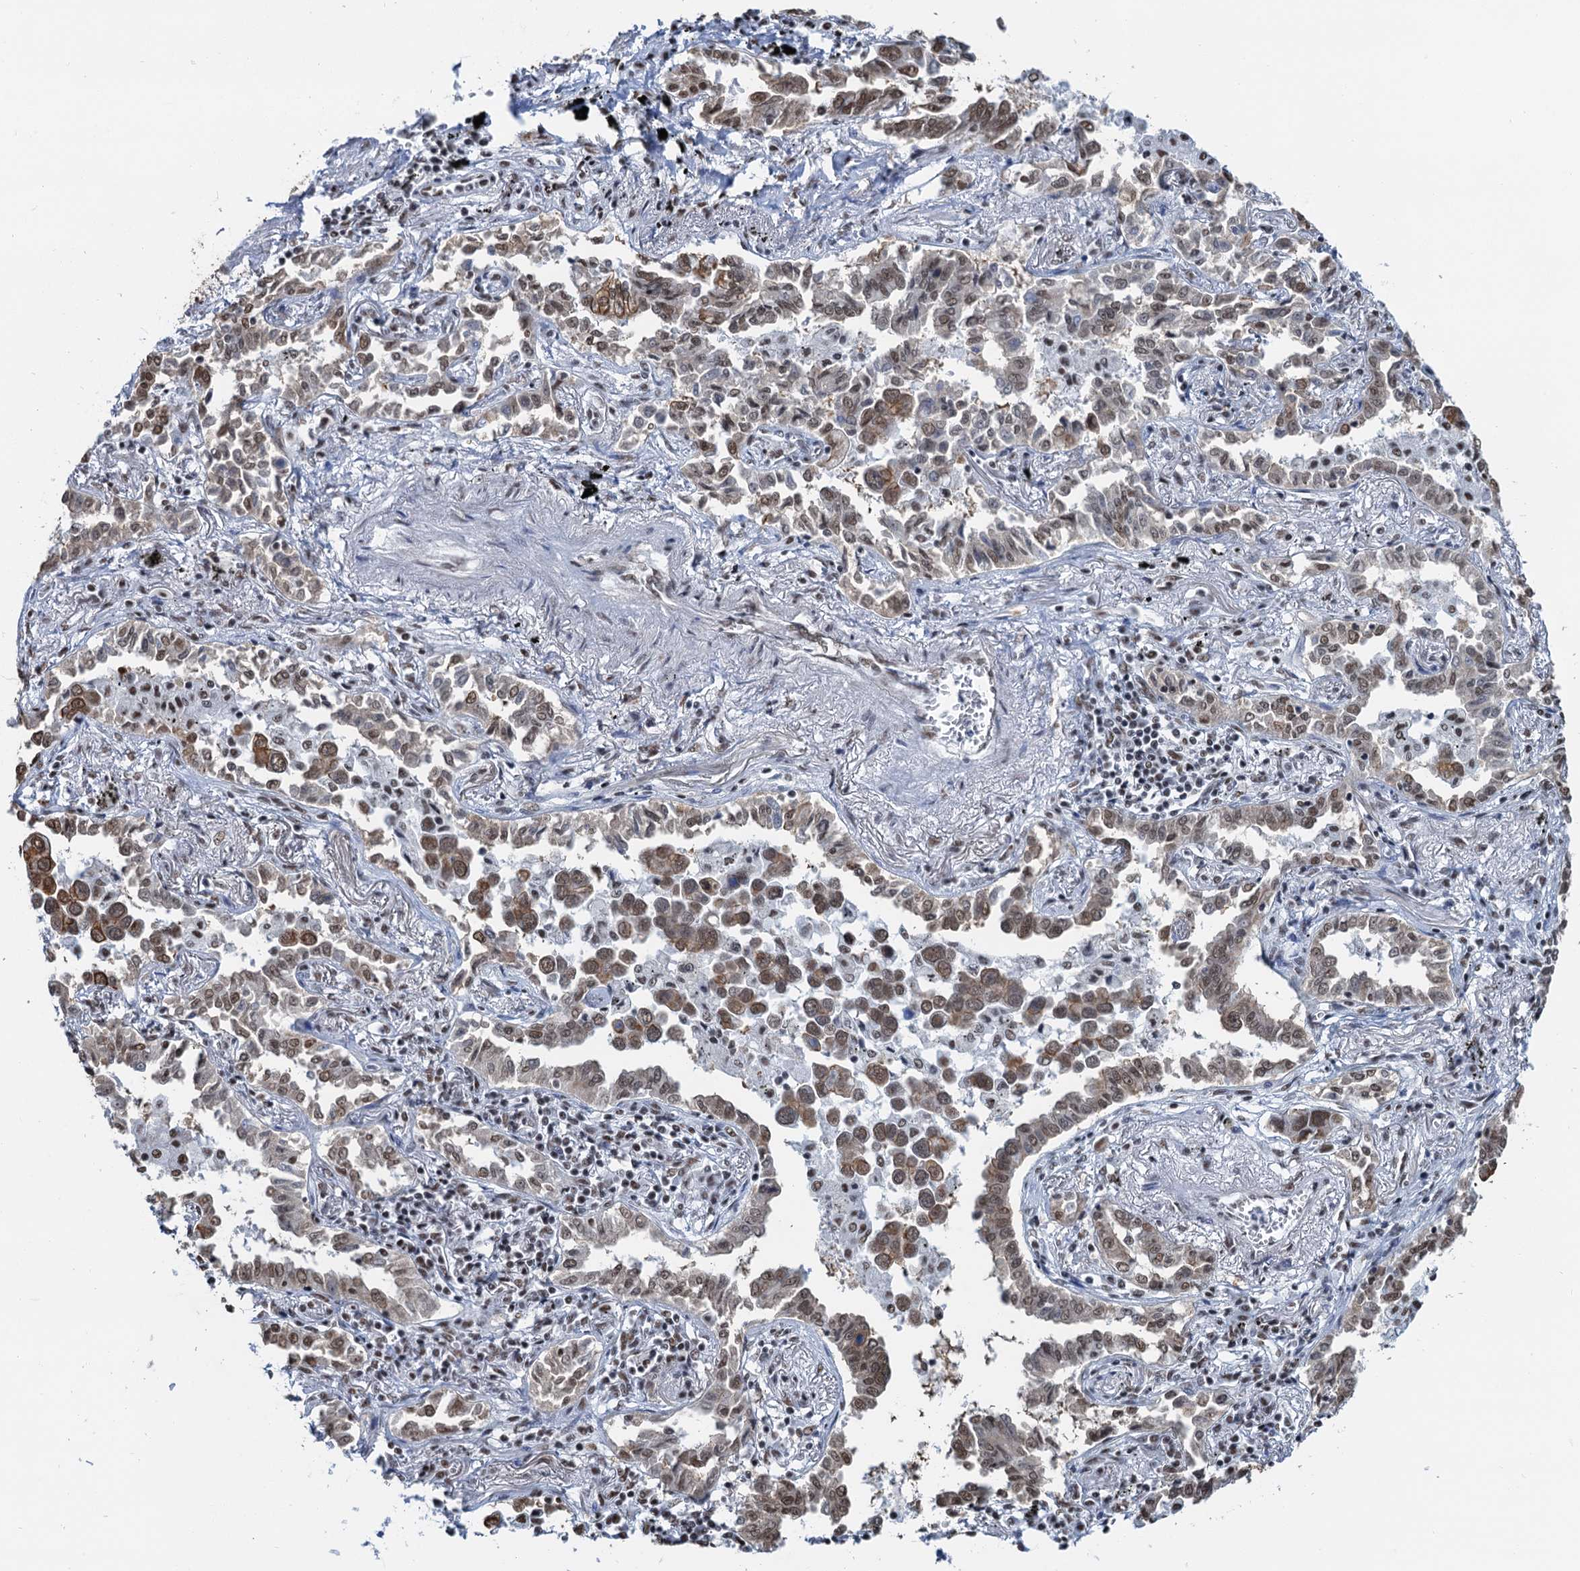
{"staining": {"intensity": "moderate", "quantity": ">75%", "location": "nuclear"}, "tissue": "lung cancer", "cell_type": "Tumor cells", "image_type": "cancer", "snomed": [{"axis": "morphology", "description": "Adenocarcinoma, NOS"}, {"axis": "topography", "description": "Lung"}], "caption": "The histopathology image exhibits staining of lung cancer, revealing moderate nuclear protein positivity (brown color) within tumor cells.", "gene": "ZNF609", "patient": {"sex": "male", "age": 67}}